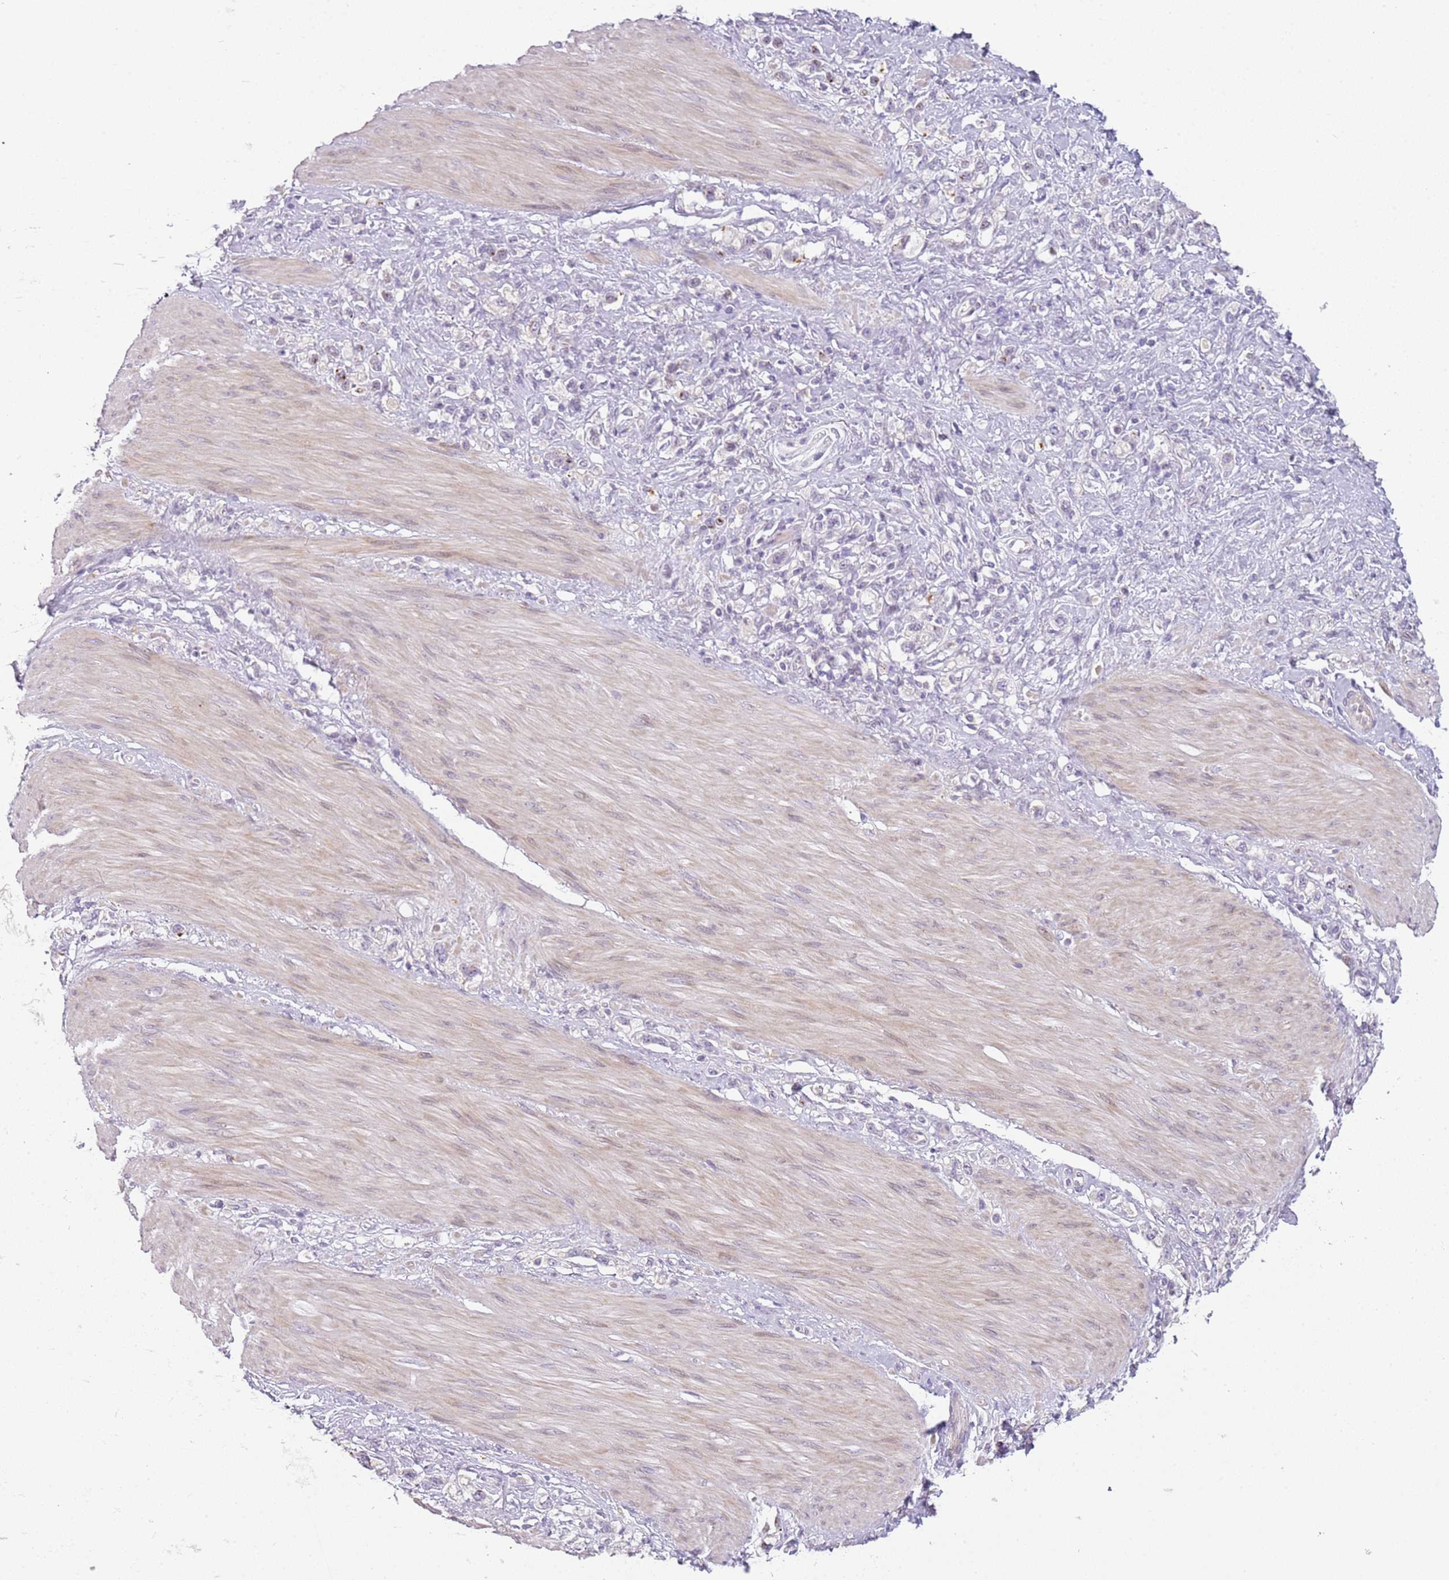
{"staining": {"intensity": "negative", "quantity": "none", "location": "none"}, "tissue": "stomach cancer", "cell_type": "Tumor cells", "image_type": "cancer", "snomed": [{"axis": "morphology", "description": "Adenocarcinoma, NOS"}, {"axis": "topography", "description": "Stomach"}], "caption": "Protein analysis of stomach adenocarcinoma demonstrates no significant expression in tumor cells.", "gene": "DEFB116", "patient": {"sex": "female", "age": 65}}